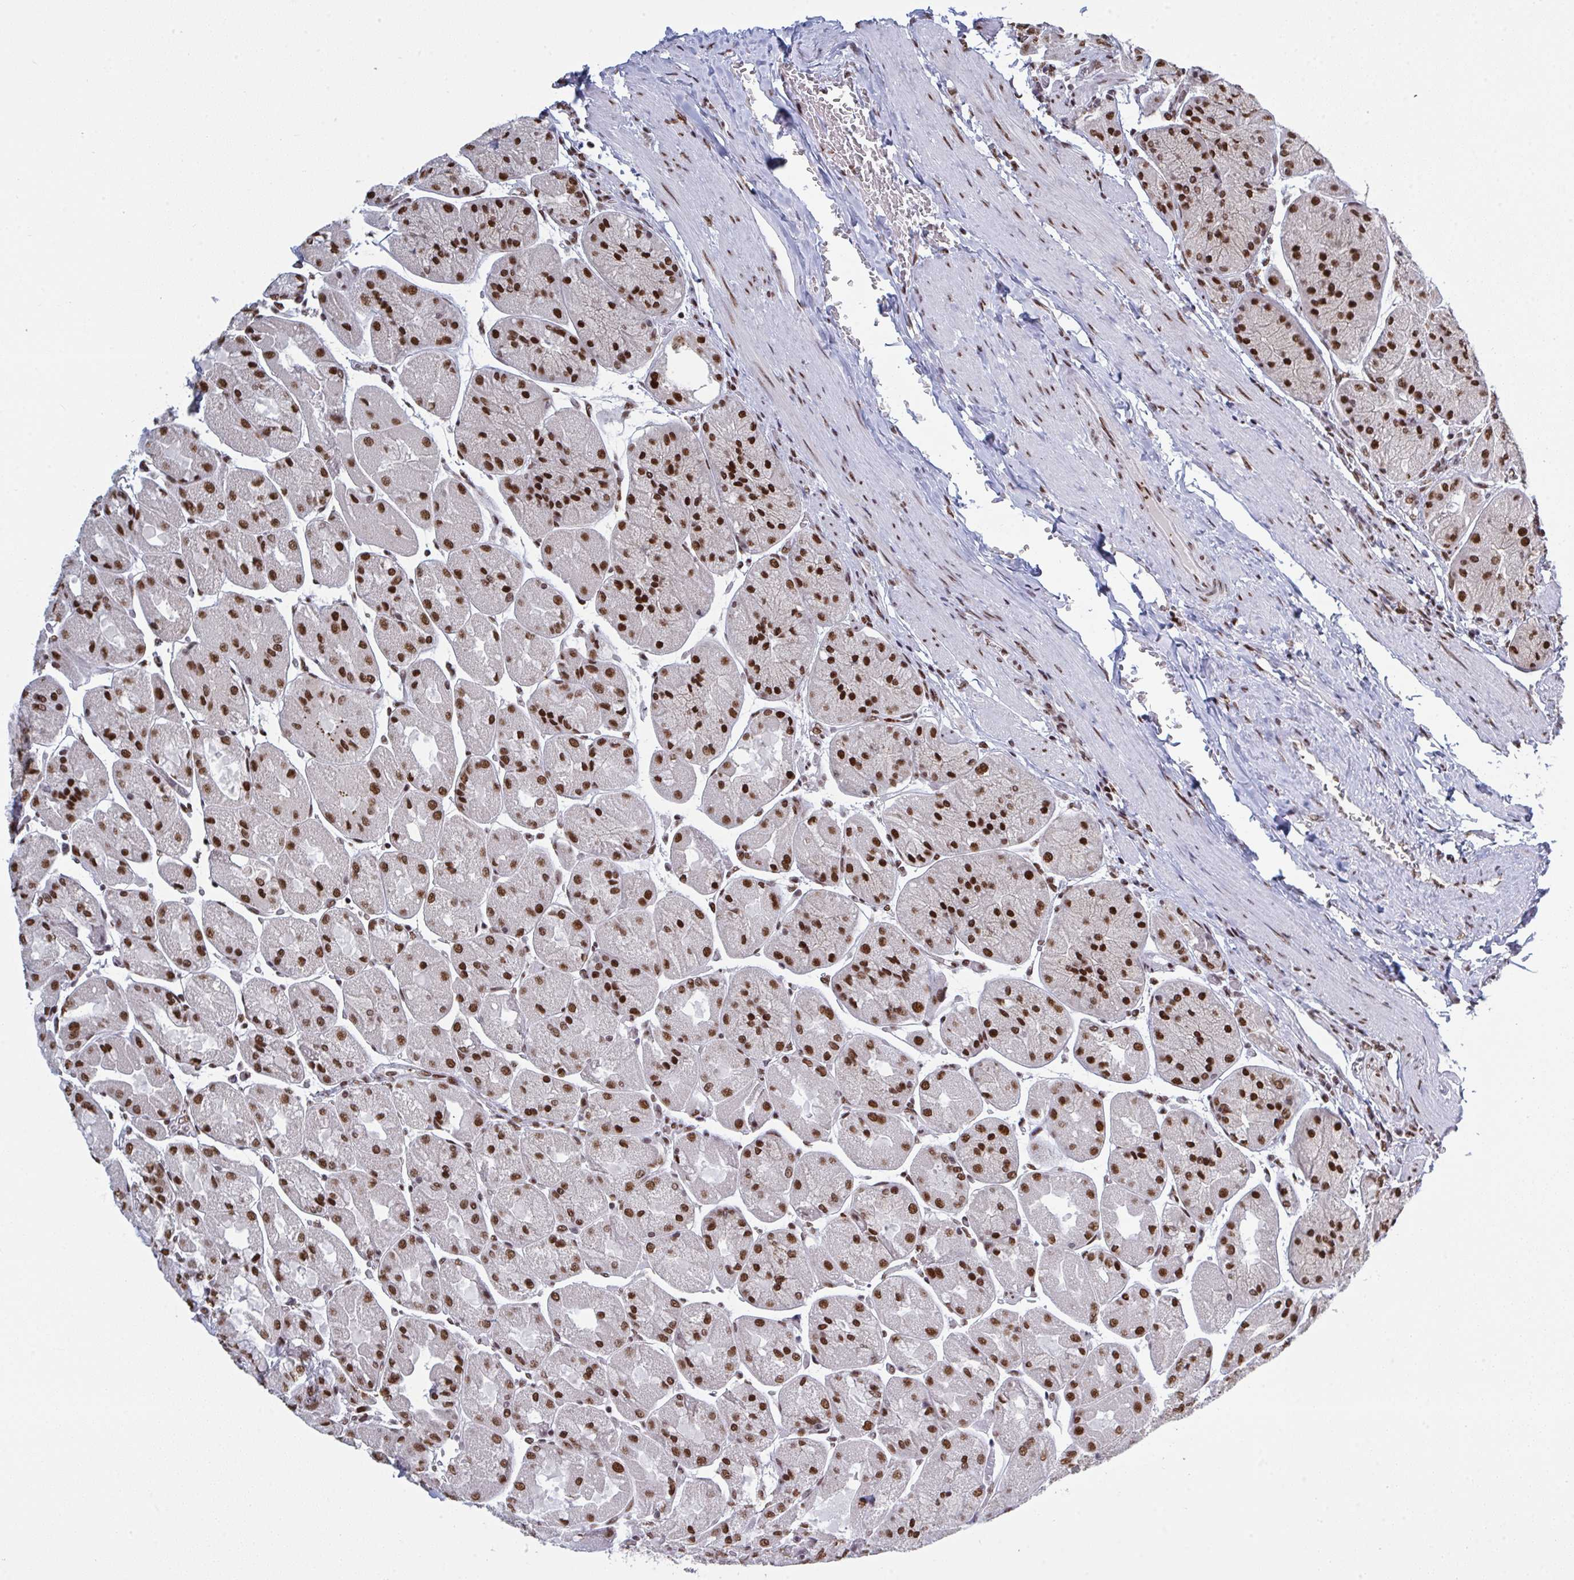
{"staining": {"intensity": "strong", "quantity": ">75%", "location": "nuclear"}, "tissue": "stomach", "cell_type": "Glandular cells", "image_type": "normal", "snomed": [{"axis": "morphology", "description": "Normal tissue, NOS"}, {"axis": "topography", "description": "Stomach"}], "caption": "Stomach stained for a protein shows strong nuclear positivity in glandular cells. (Stains: DAB in brown, nuclei in blue, Microscopy: brightfield microscopy at high magnification).", "gene": "ZNF607", "patient": {"sex": "female", "age": 61}}